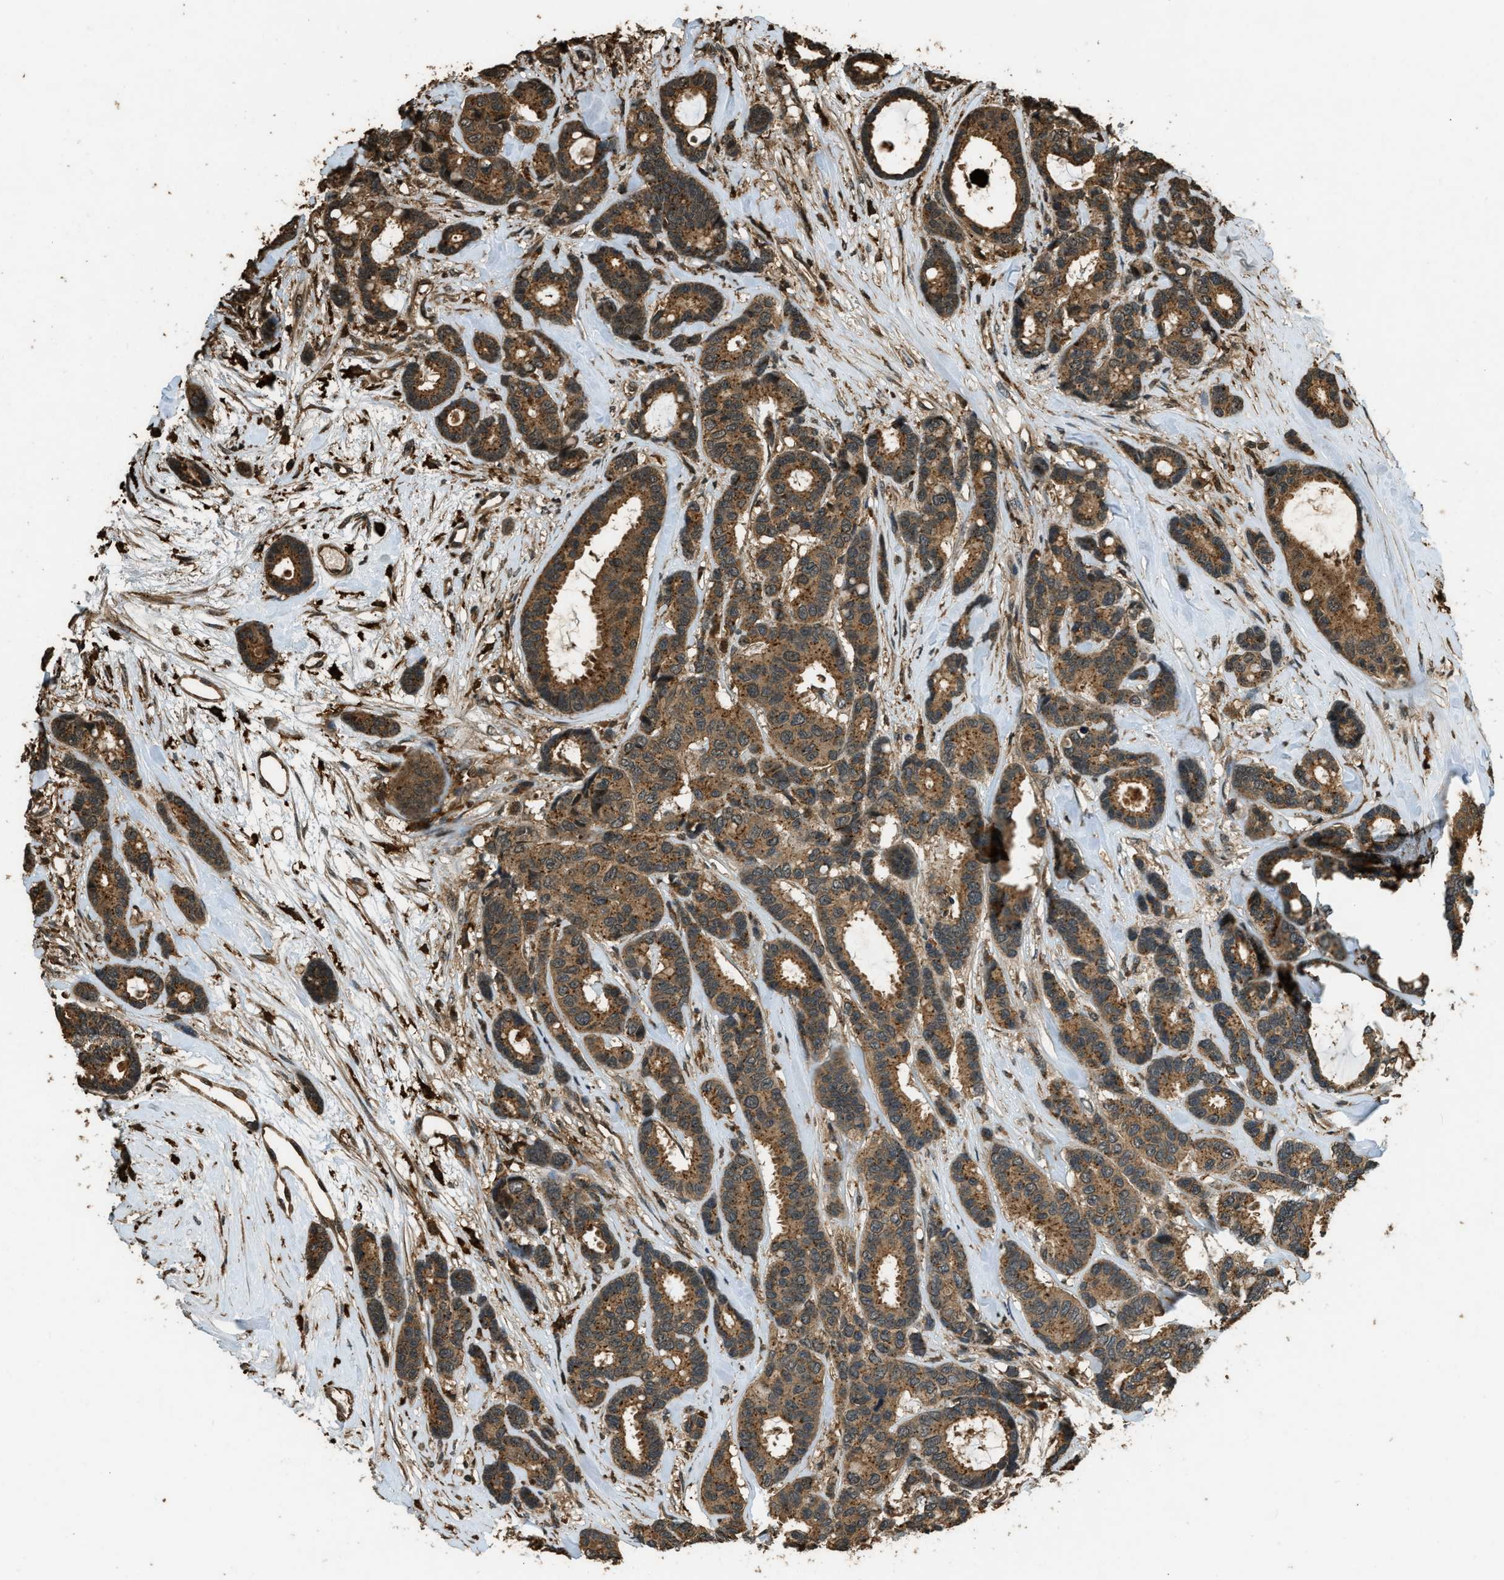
{"staining": {"intensity": "moderate", "quantity": ">75%", "location": "cytoplasmic/membranous"}, "tissue": "breast cancer", "cell_type": "Tumor cells", "image_type": "cancer", "snomed": [{"axis": "morphology", "description": "Duct carcinoma"}, {"axis": "topography", "description": "Breast"}], "caption": "Tumor cells show moderate cytoplasmic/membranous expression in about >75% of cells in breast cancer.", "gene": "RAP2A", "patient": {"sex": "female", "age": 87}}